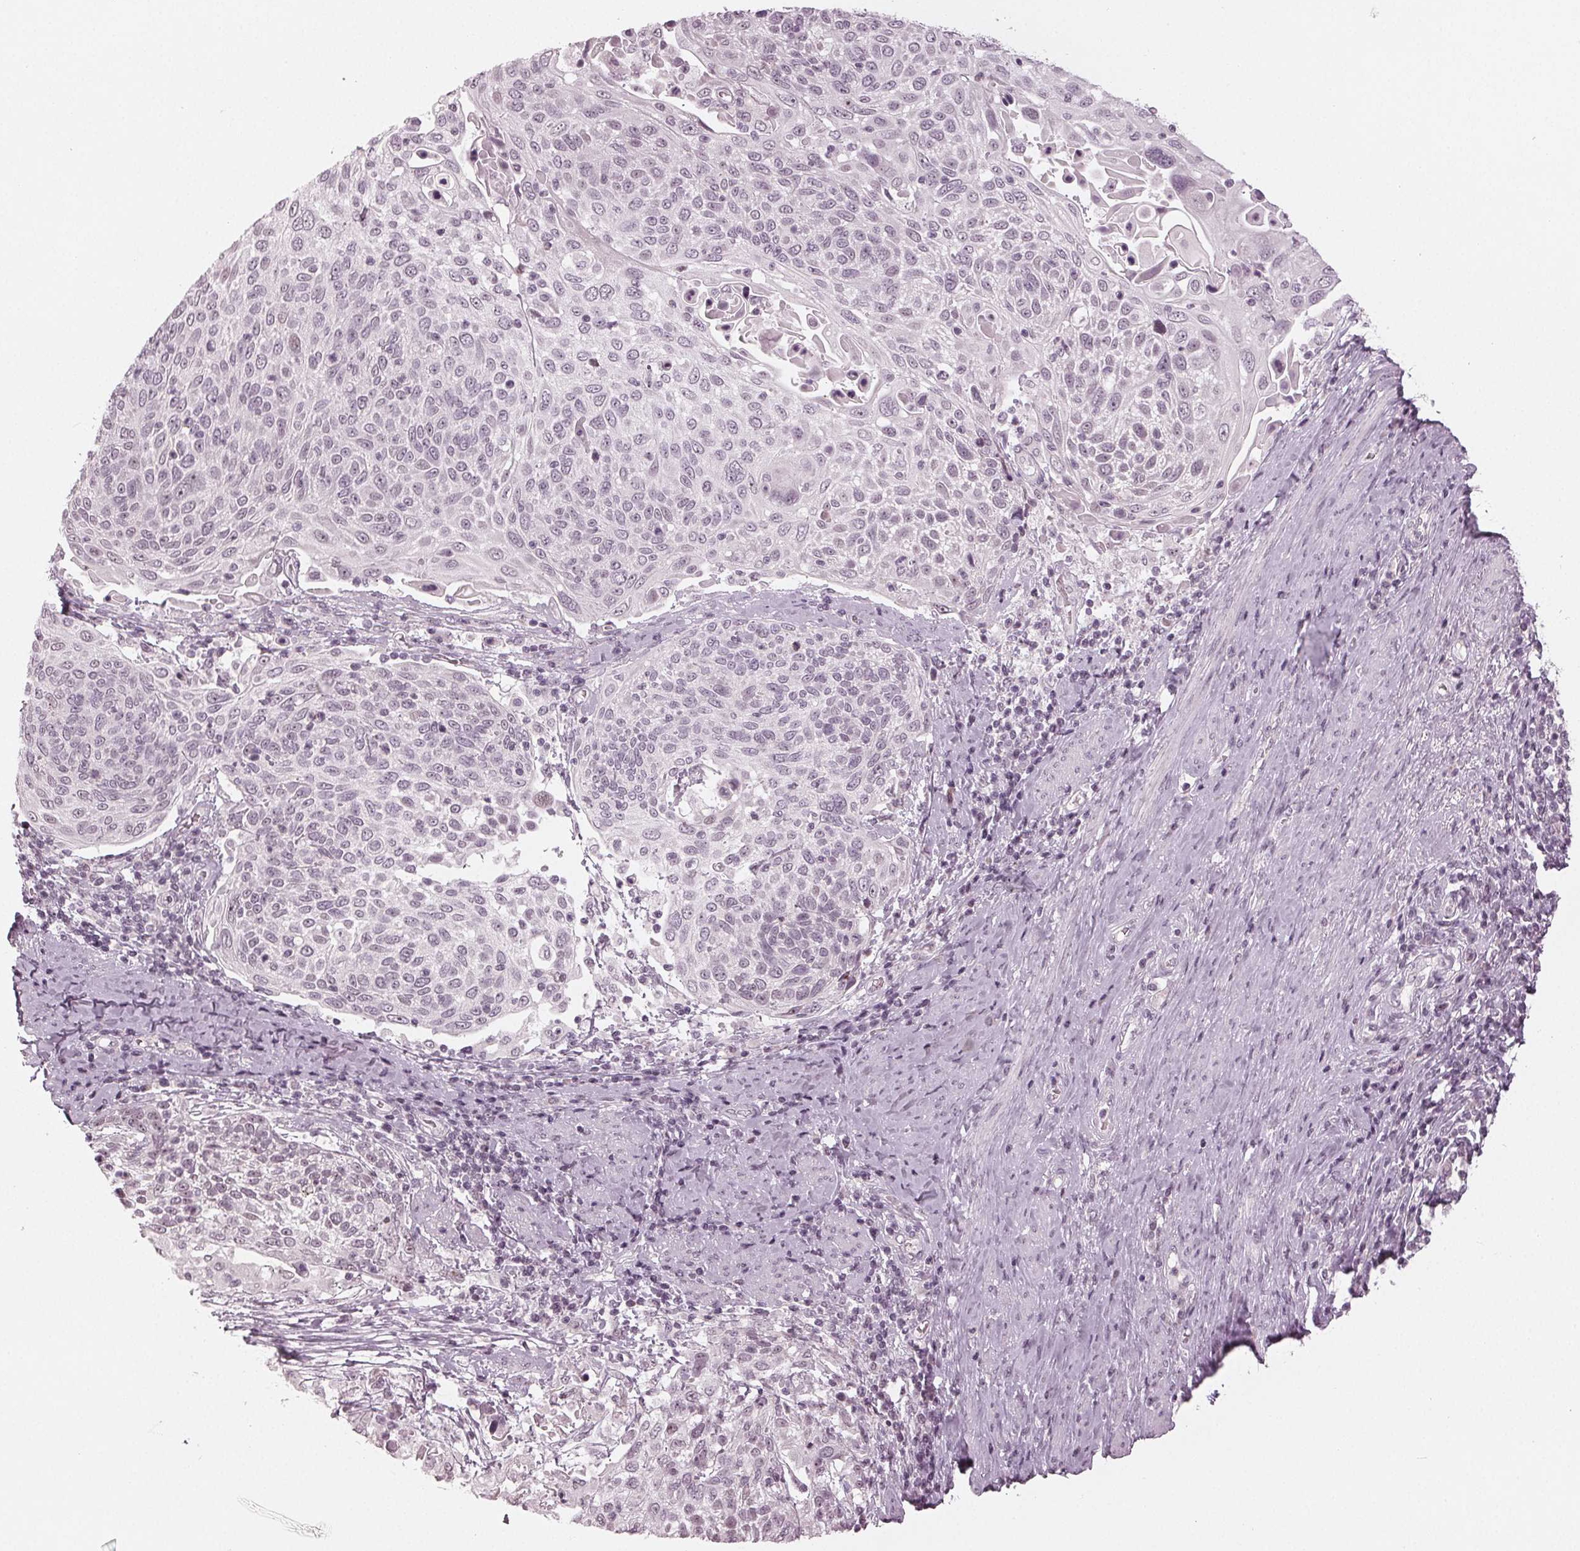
{"staining": {"intensity": "negative", "quantity": "none", "location": "none"}, "tissue": "cervical cancer", "cell_type": "Tumor cells", "image_type": "cancer", "snomed": [{"axis": "morphology", "description": "Squamous cell carcinoma, NOS"}, {"axis": "topography", "description": "Cervix"}], "caption": "An image of human cervical squamous cell carcinoma is negative for staining in tumor cells.", "gene": "ADPRHL1", "patient": {"sex": "female", "age": 61}}